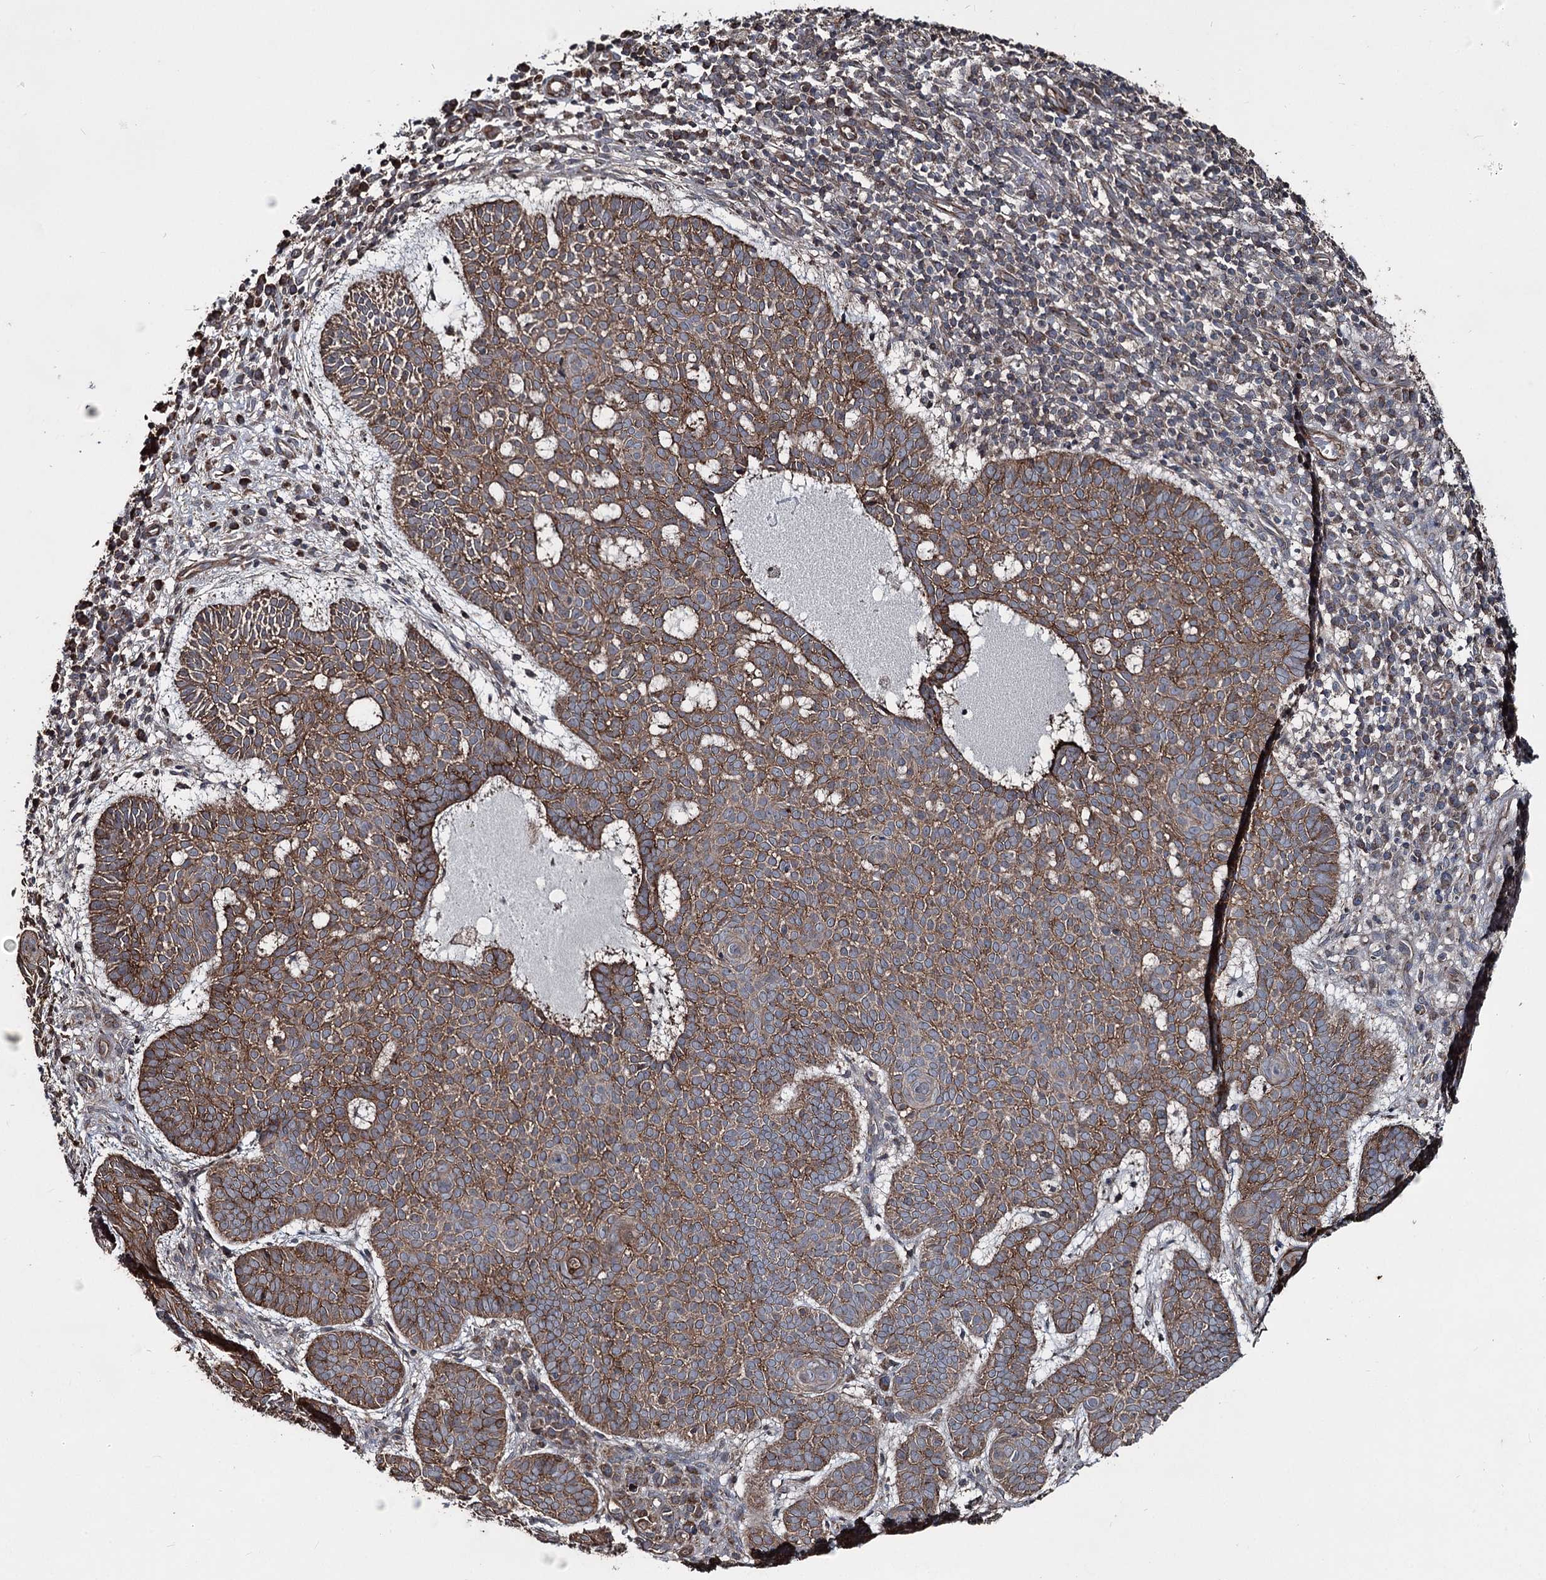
{"staining": {"intensity": "moderate", "quantity": ">75%", "location": "cytoplasmic/membranous"}, "tissue": "skin cancer", "cell_type": "Tumor cells", "image_type": "cancer", "snomed": [{"axis": "morphology", "description": "Basal cell carcinoma"}, {"axis": "topography", "description": "Skin"}], "caption": "Moderate cytoplasmic/membranous positivity for a protein is appreciated in approximately >75% of tumor cells of skin cancer (basal cell carcinoma) using immunohistochemistry.", "gene": "ITFG2", "patient": {"sex": "male", "age": 85}}